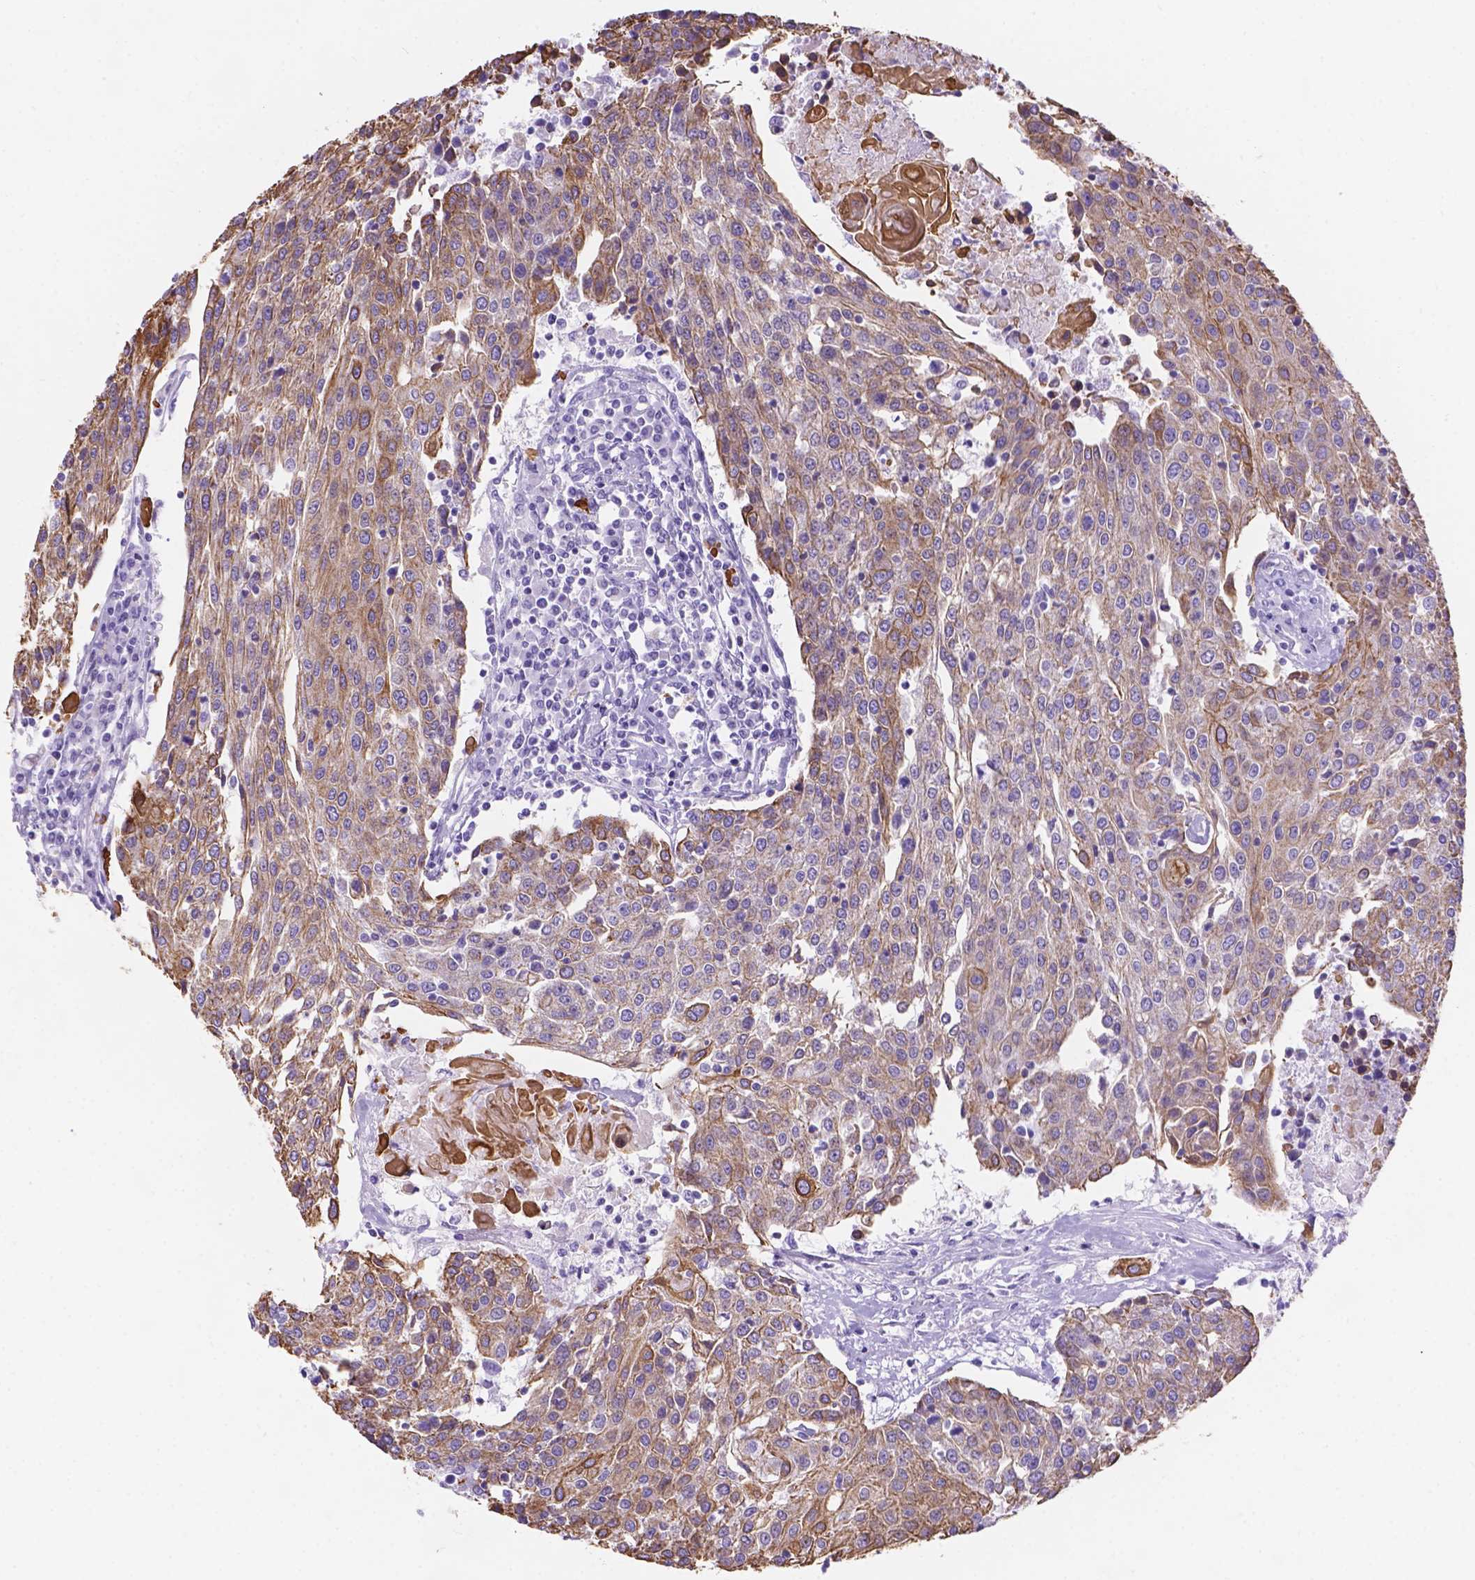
{"staining": {"intensity": "moderate", "quantity": ">75%", "location": "cytoplasmic/membranous"}, "tissue": "urothelial cancer", "cell_type": "Tumor cells", "image_type": "cancer", "snomed": [{"axis": "morphology", "description": "Urothelial carcinoma, High grade"}, {"axis": "topography", "description": "Urinary bladder"}], "caption": "Immunohistochemistry (IHC) of human urothelial carcinoma (high-grade) displays medium levels of moderate cytoplasmic/membranous staining in approximately >75% of tumor cells.", "gene": "DMWD", "patient": {"sex": "female", "age": 85}}